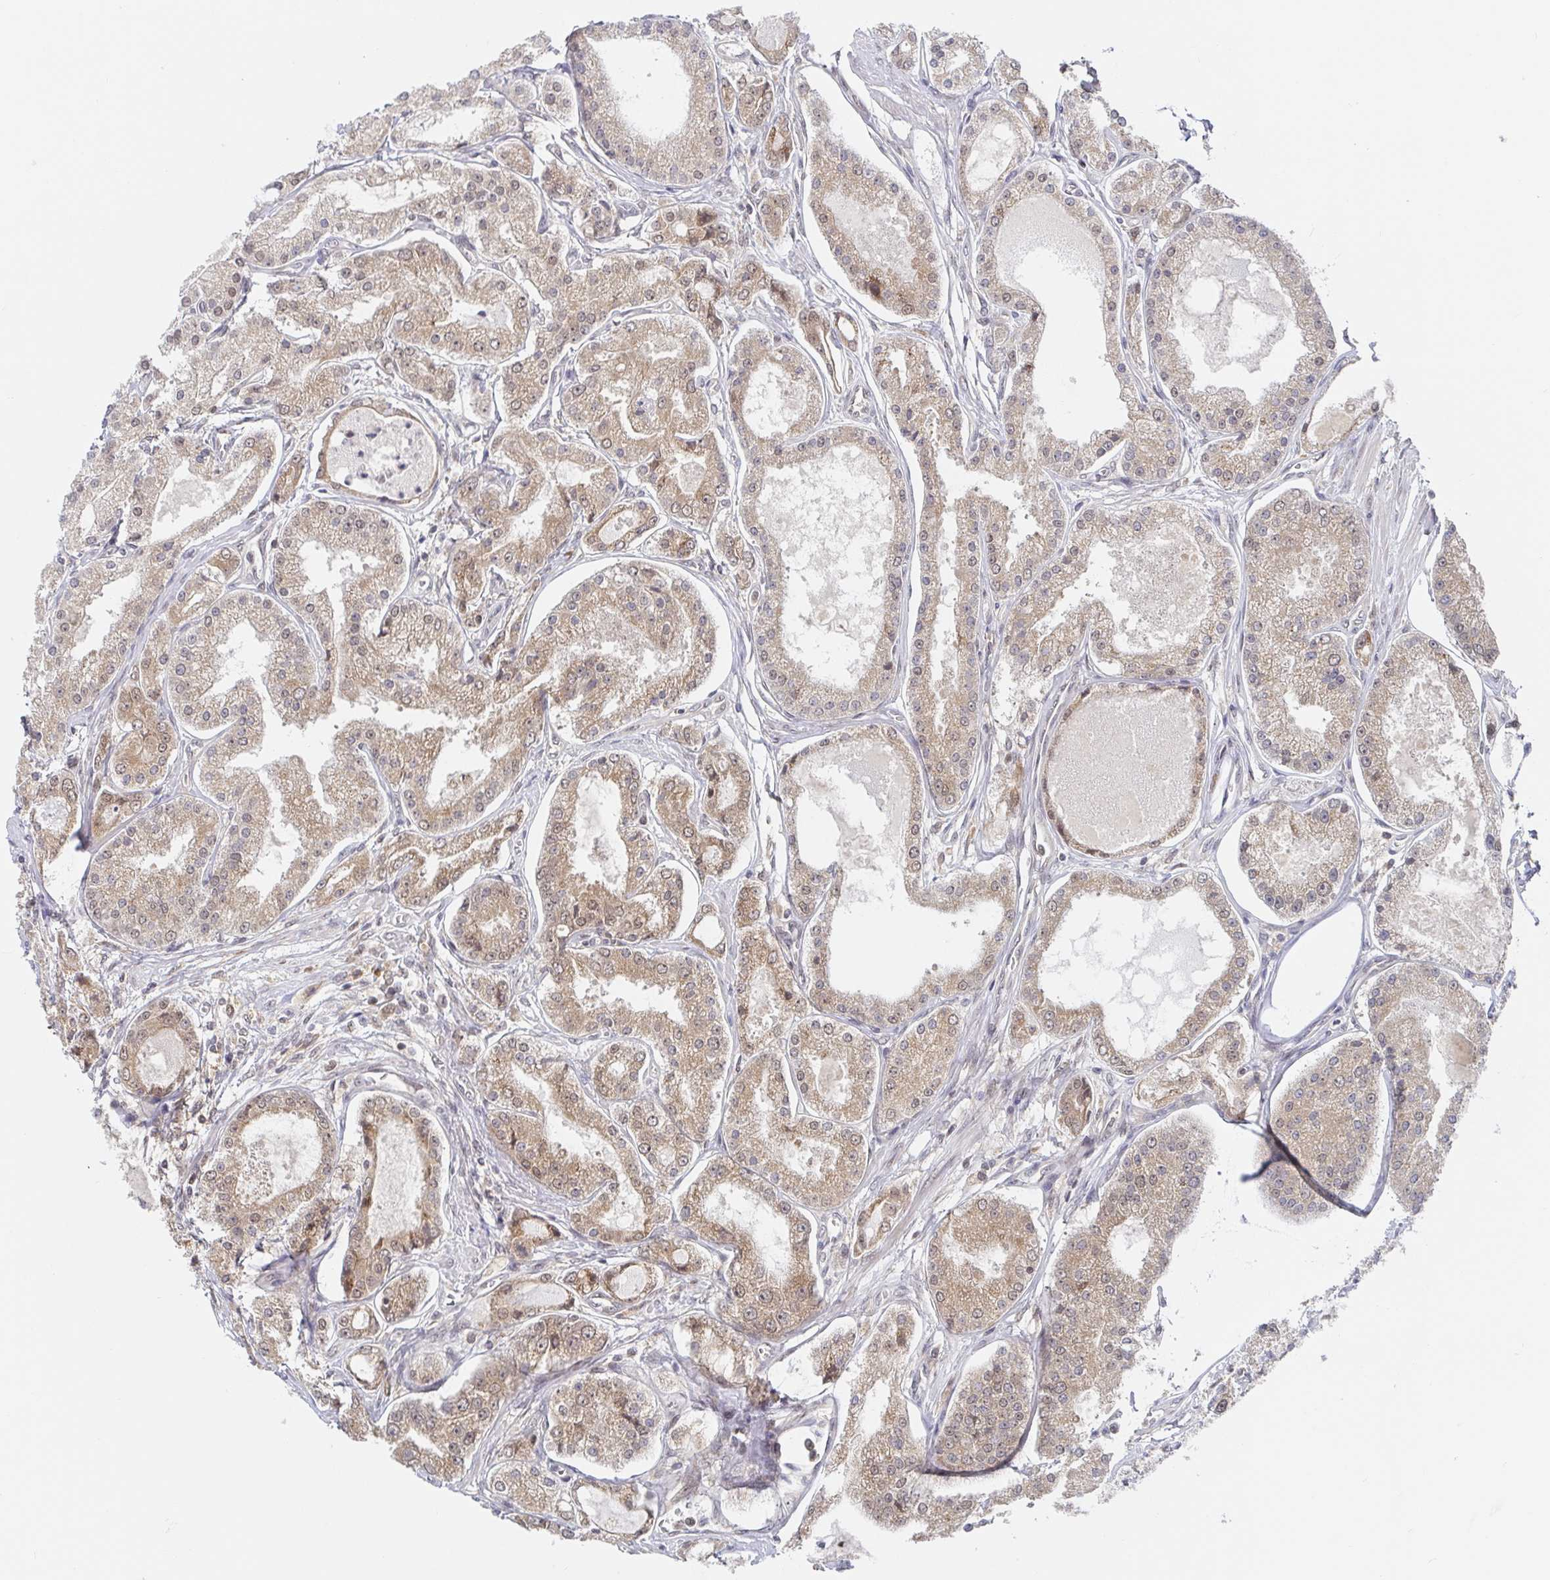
{"staining": {"intensity": "moderate", "quantity": "25%-75%", "location": "cytoplasmic/membranous"}, "tissue": "prostate cancer", "cell_type": "Tumor cells", "image_type": "cancer", "snomed": [{"axis": "morphology", "description": "Adenocarcinoma, High grade"}, {"axis": "topography", "description": "Prostate"}], "caption": "Adenocarcinoma (high-grade) (prostate) stained with DAB IHC reveals medium levels of moderate cytoplasmic/membranous expression in approximately 25%-75% of tumor cells. (Stains: DAB (3,3'-diaminobenzidine) in brown, nuclei in blue, Microscopy: brightfield microscopy at high magnification).", "gene": "ALG1", "patient": {"sex": "male", "age": 66}}